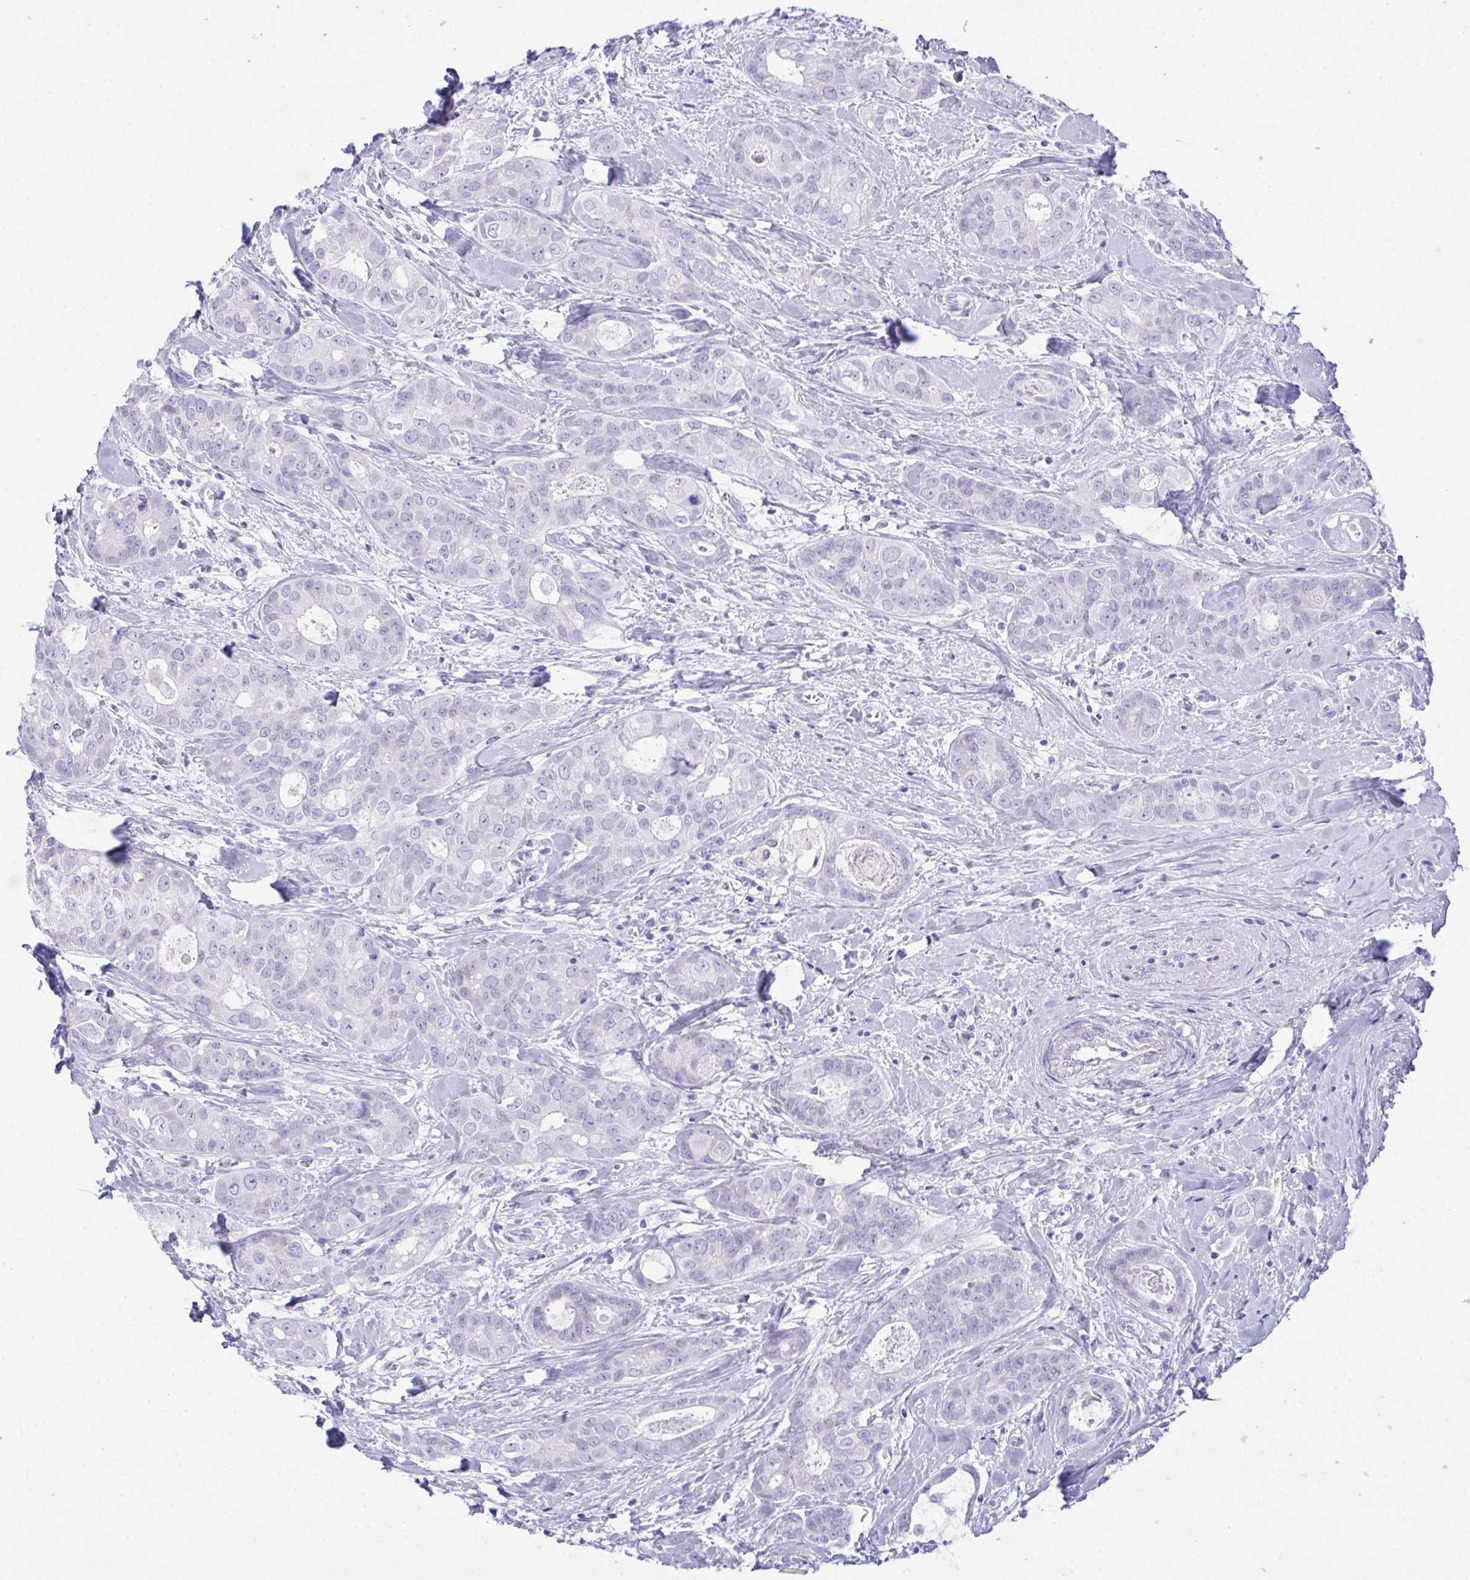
{"staining": {"intensity": "negative", "quantity": "none", "location": "none"}, "tissue": "breast cancer", "cell_type": "Tumor cells", "image_type": "cancer", "snomed": [{"axis": "morphology", "description": "Duct carcinoma"}, {"axis": "topography", "description": "Breast"}], "caption": "DAB immunohistochemical staining of human breast cancer reveals no significant staining in tumor cells.", "gene": "PLEKHH1", "patient": {"sex": "female", "age": 45}}